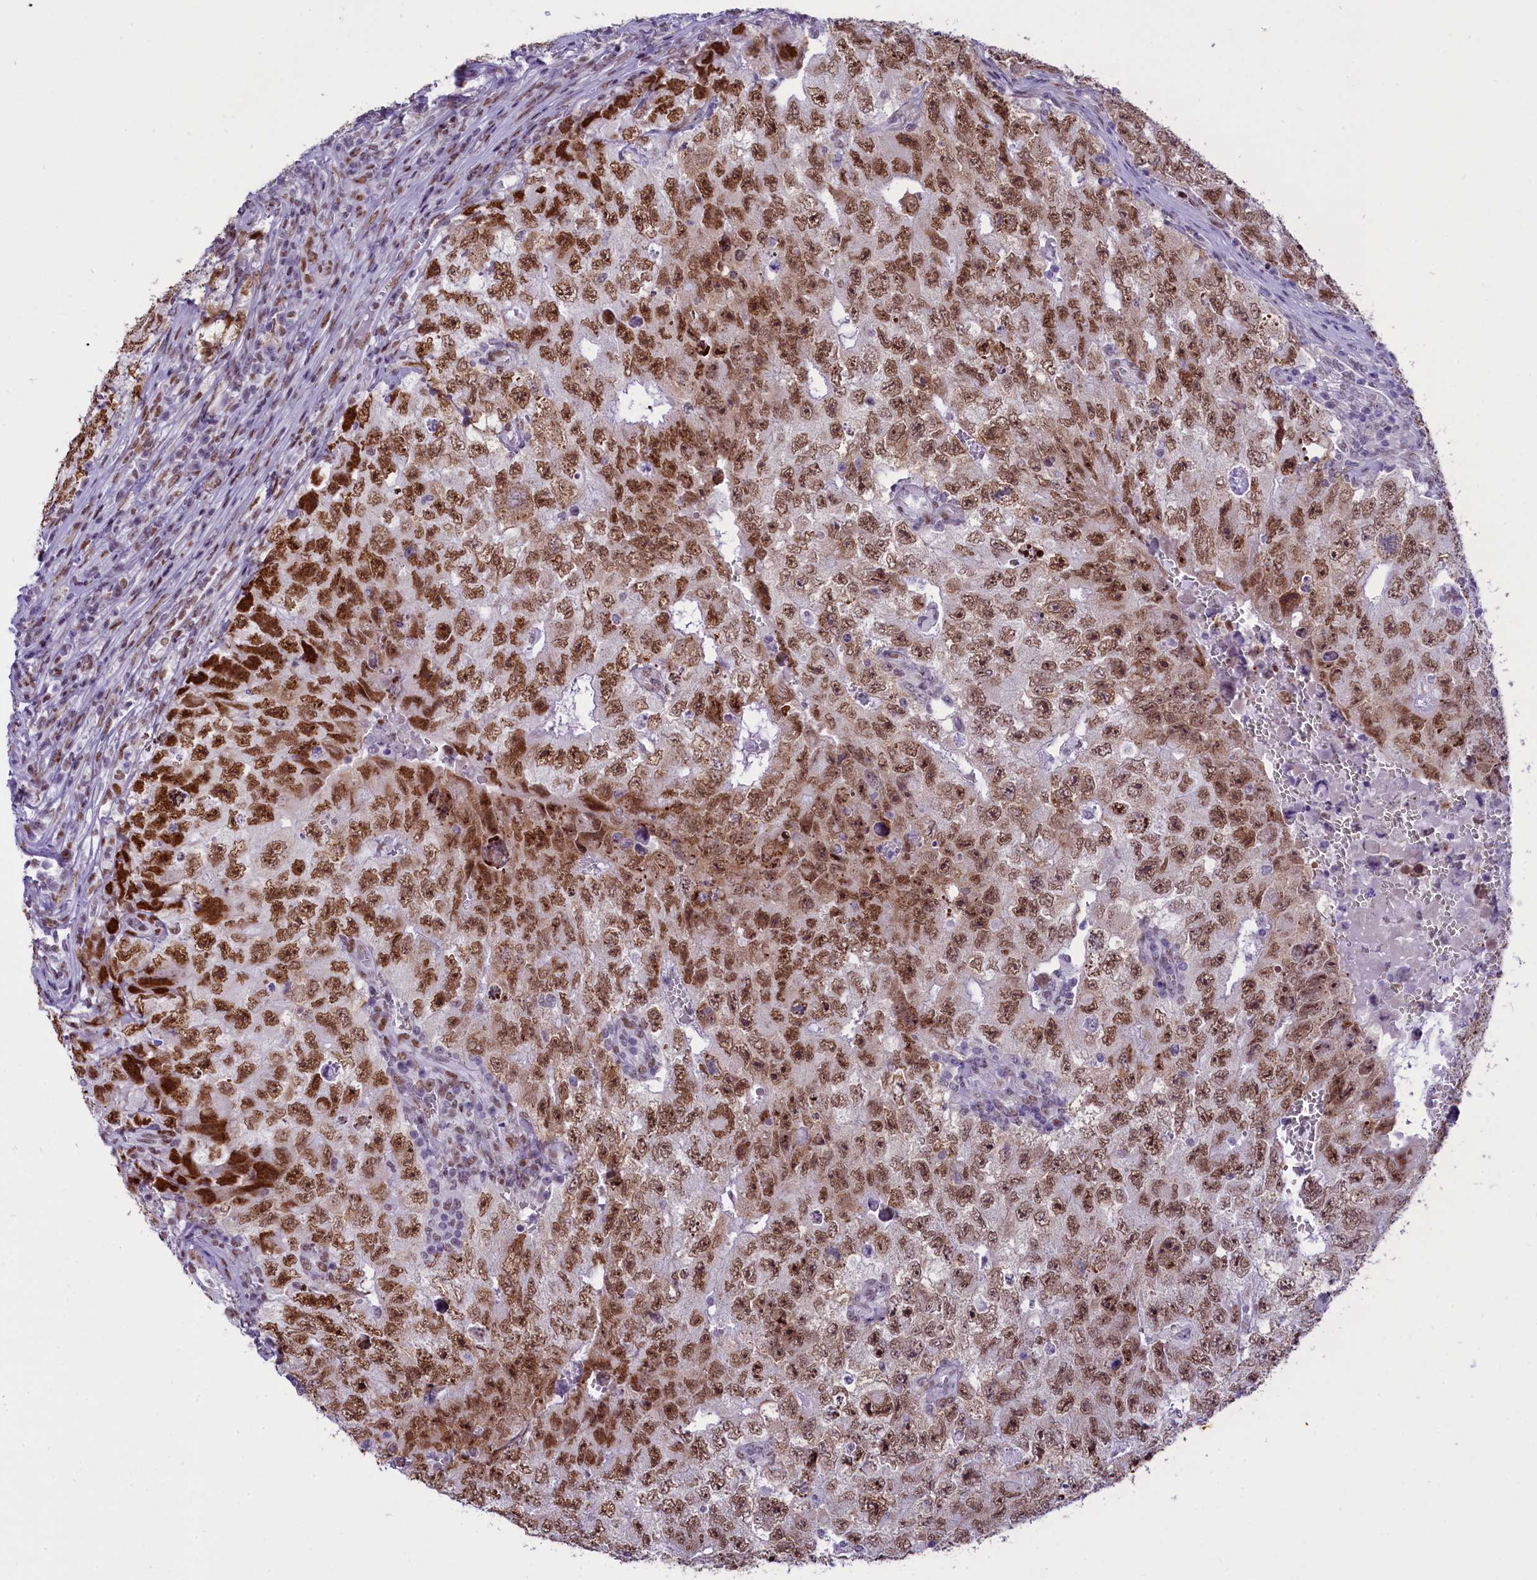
{"staining": {"intensity": "moderate", "quantity": ">75%", "location": "nuclear"}, "tissue": "testis cancer", "cell_type": "Tumor cells", "image_type": "cancer", "snomed": [{"axis": "morphology", "description": "Carcinoma, Embryonal, NOS"}, {"axis": "topography", "description": "Testis"}], "caption": "Protein positivity by IHC reveals moderate nuclear positivity in about >75% of tumor cells in testis cancer.", "gene": "RPS6KB1", "patient": {"sex": "male", "age": 17}}